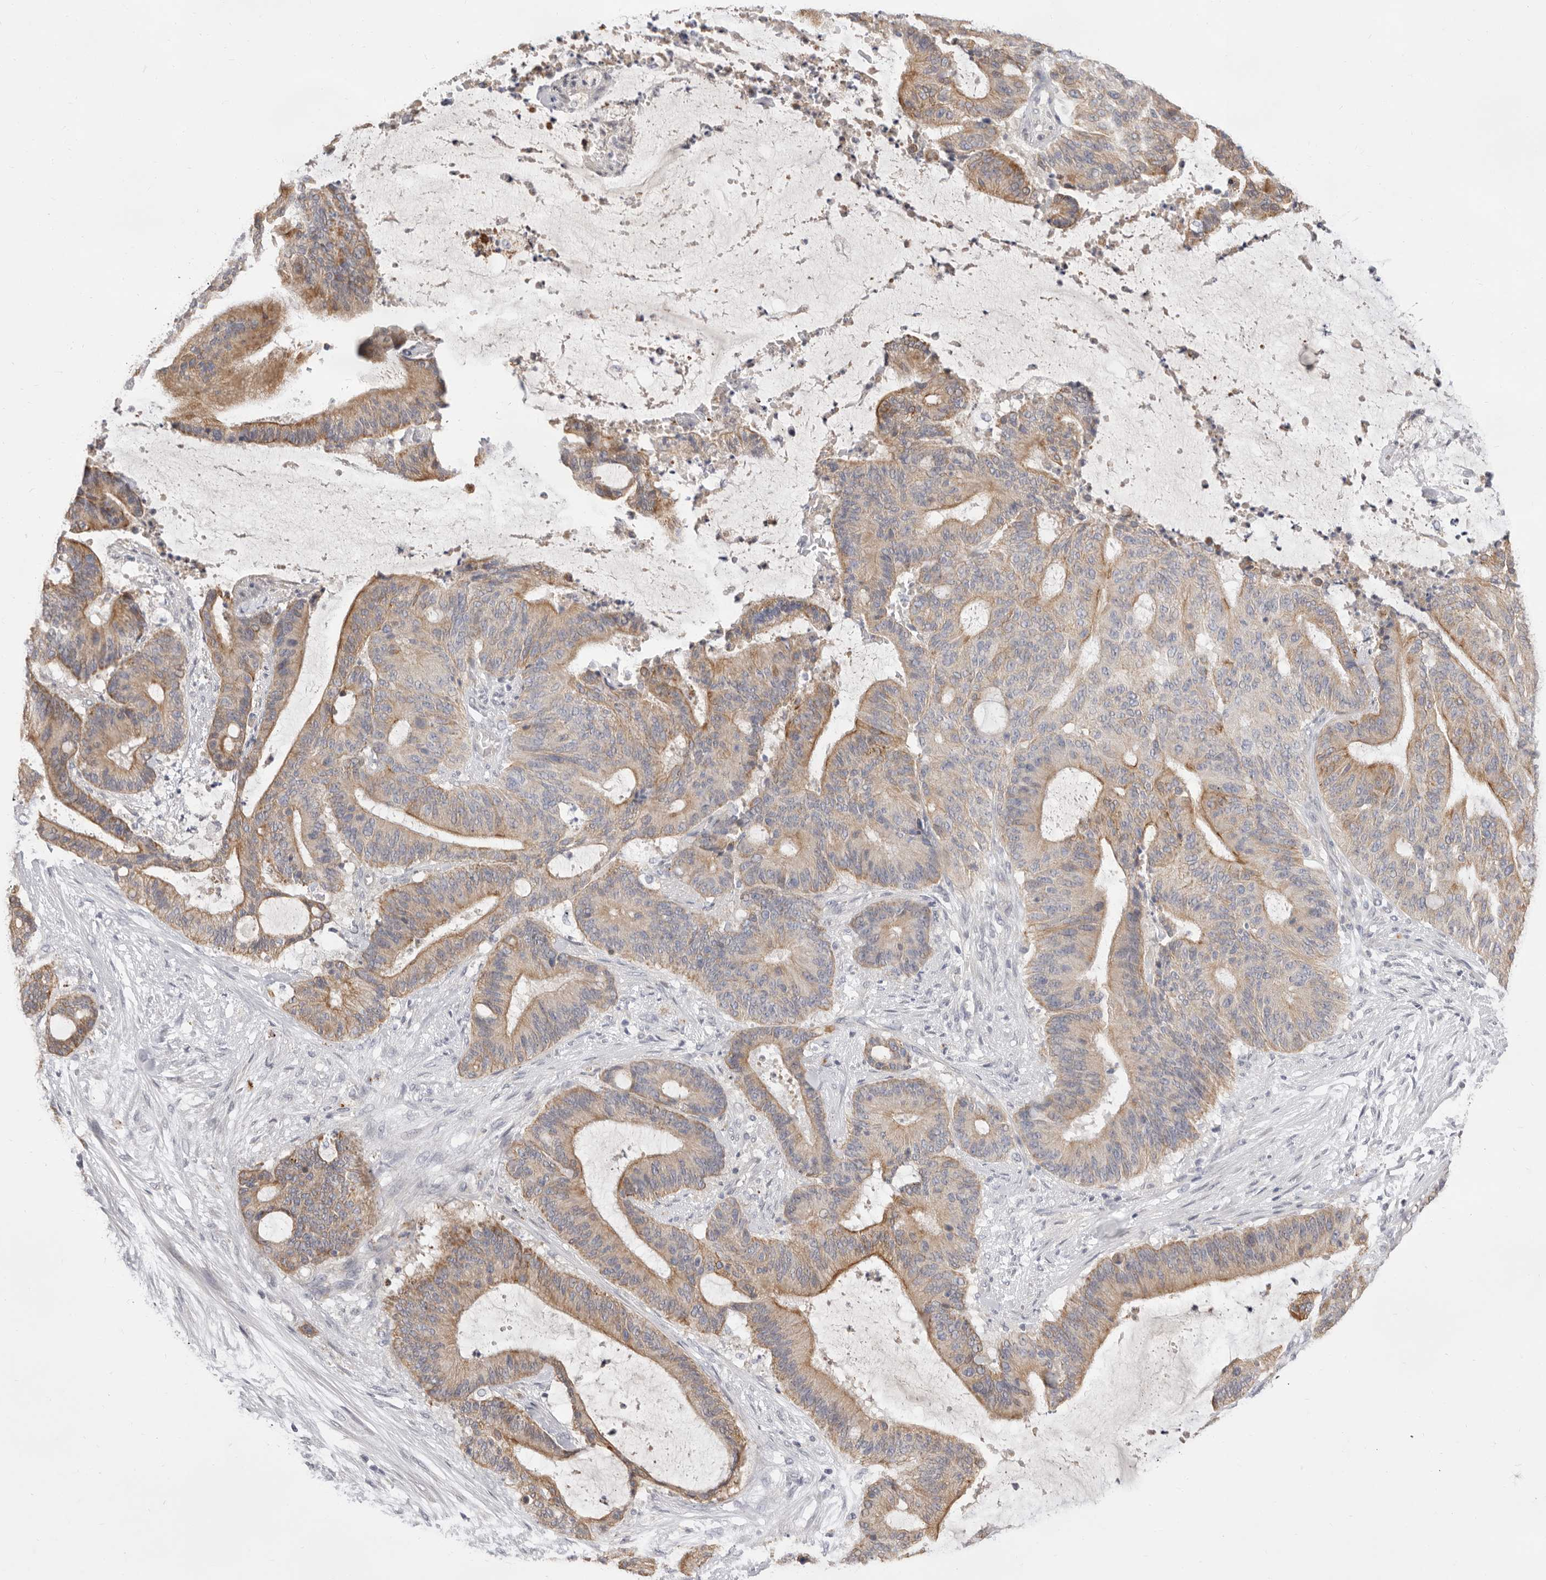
{"staining": {"intensity": "moderate", "quantity": ">75%", "location": "cytoplasmic/membranous"}, "tissue": "liver cancer", "cell_type": "Tumor cells", "image_type": "cancer", "snomed": [{"axis": "morphology", "description": "Normal tissue, NOS"}, {"axis": "morphology", "description": "Cholangiocarcinoma"}, {"axis": "topography", "description": "Liver"}, {"axis": "topography", "description": "Peripheral nerve tissue"}], "caption": "There is medium levels of moderate cytoplasmic/membranous staining in tumor cells of liver cancer (cholangiocarcinoma), as demonstrated by immunohistochemical staining (brown color).", "gene": "USH1C", "patient": {"sex": "female", "age": 73}}